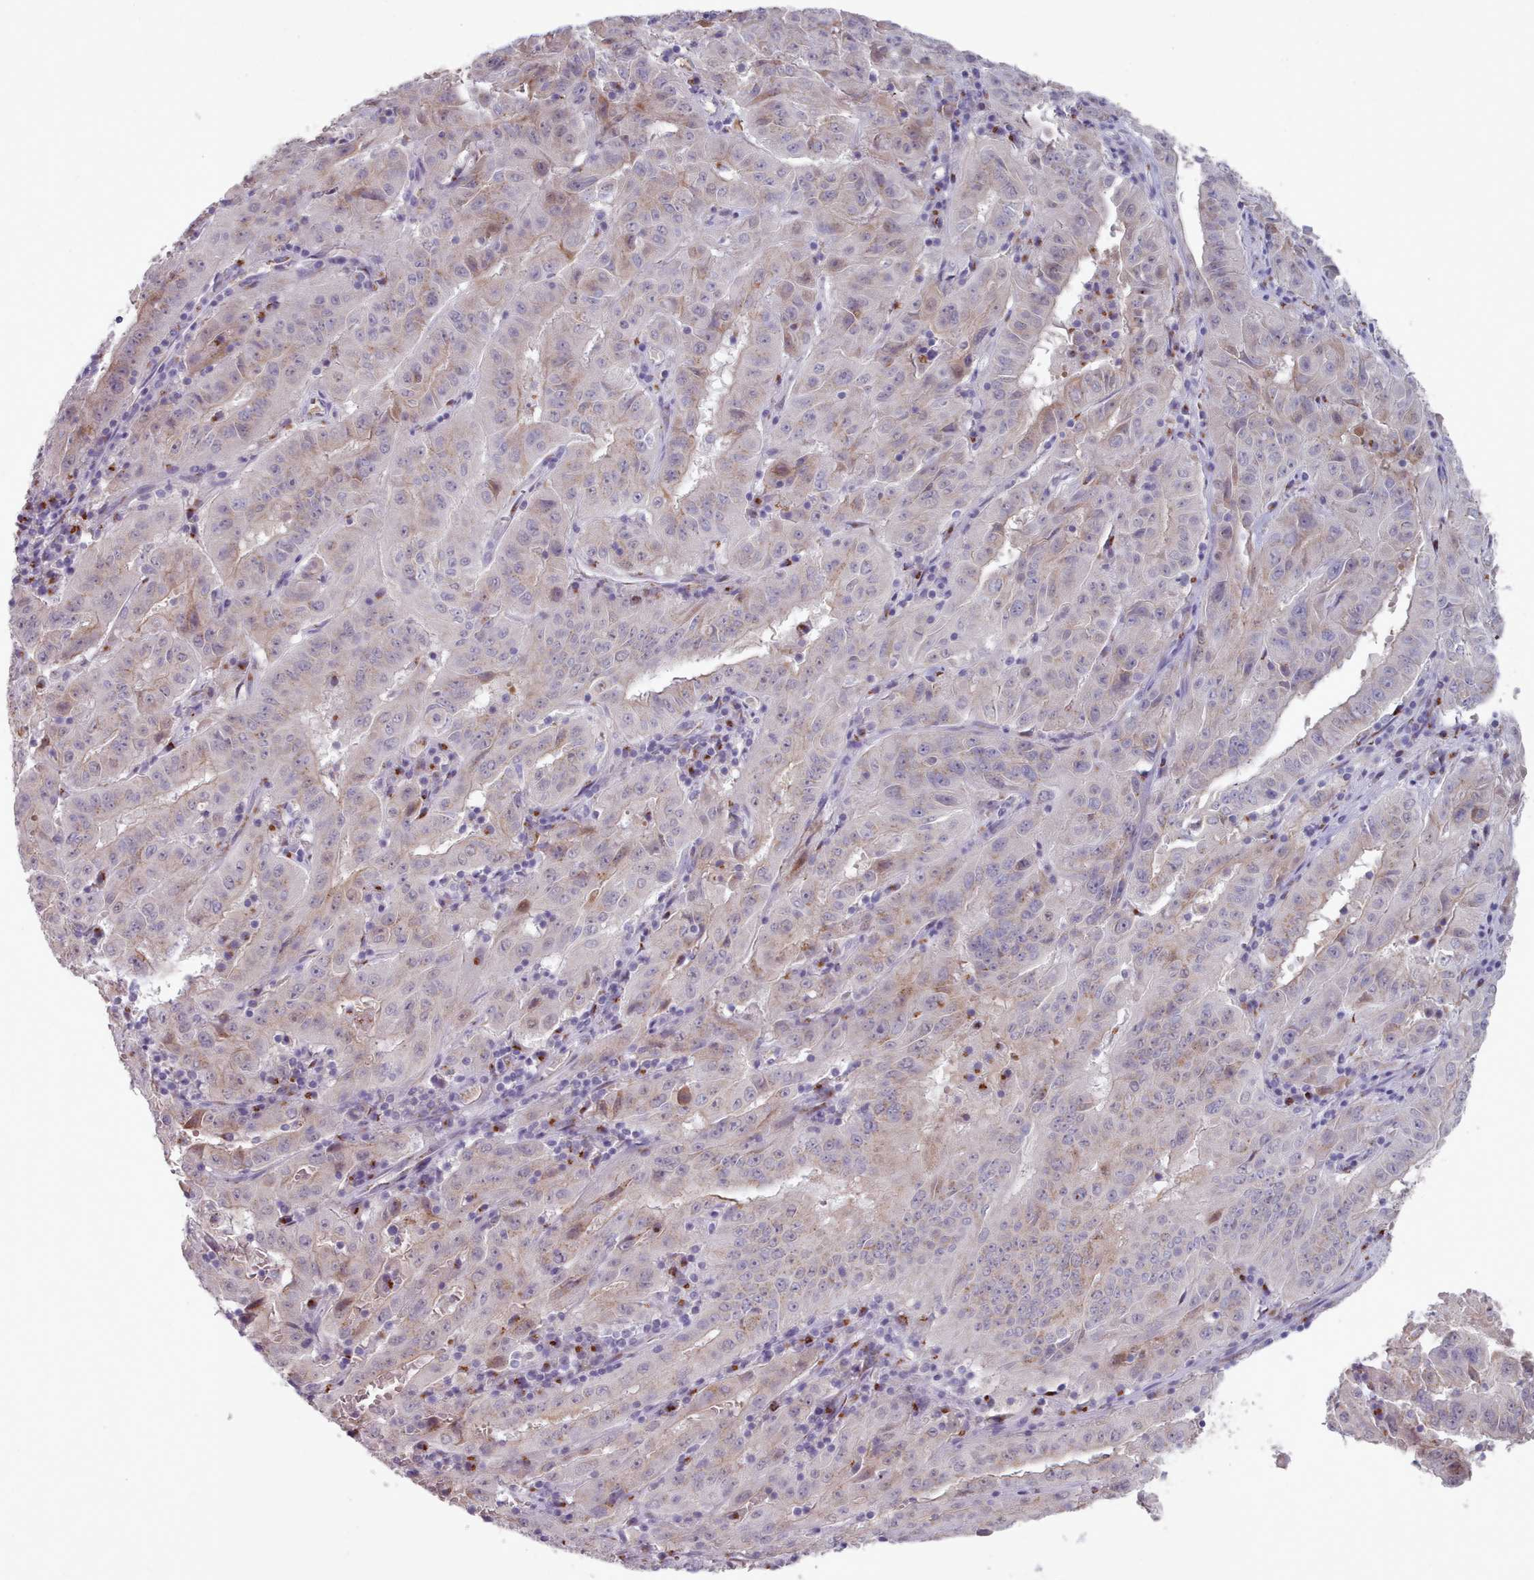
{"staining": {"intensity": "moderate", "quantity": "<25%", "location": "cytoplasmic/membranous,nuclear"}, "tissue": "pancreatic cancer", "cell_type": "Tumor cells", "image_type": "cancer", "snomed": [{"axis": "morphology", "description": "Adenocarcinoma, NOS"}, {"axis": "topography", "description": "Pancreas"}], "caption": "Immunohistochemical staining of adenocarcinoma (pancreatic) displays low levels of moderate cytoplasmic/membranous and nuclear protein expression in approximately <25% of tumor cells.", "gene": "MAN1B1", "patient": {"sex": "male", "age": 63}}